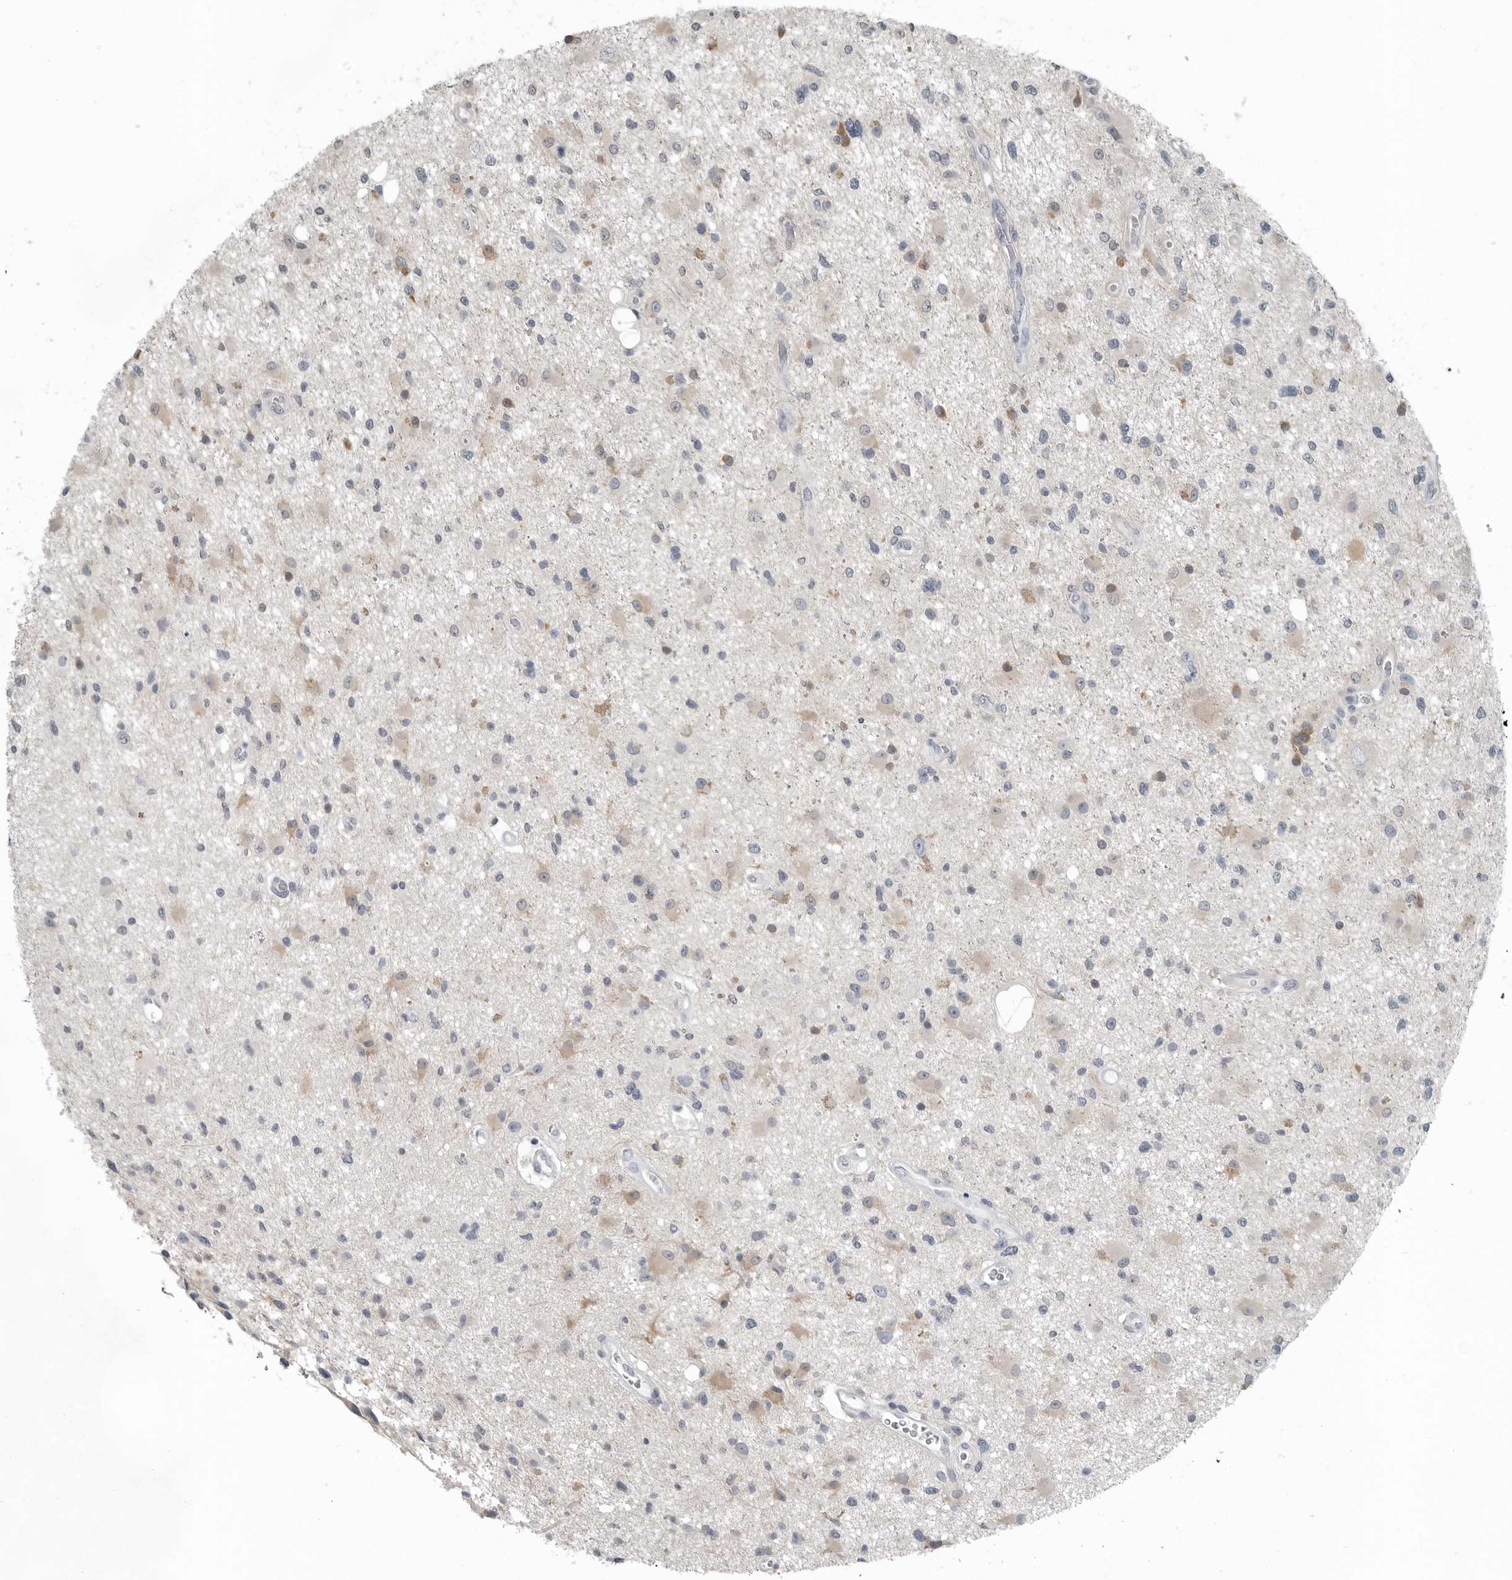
{"staining": {"intensity": "negative", "quantity": "none", "location": "none"}, "tissue": "glioma", "cell_type": "Tumor cells", "image_type": "cancer", "snomed": [{"axis": "morphology", "description": "Glioma, malignant, High grade"}, {"axis": "topography", "description": "Brain"}], "caption": "Tumor cells are negative for brown protein staining in glioma.", "gene": "KYAT1", "patient": {"sex": "male", "age": 33}}